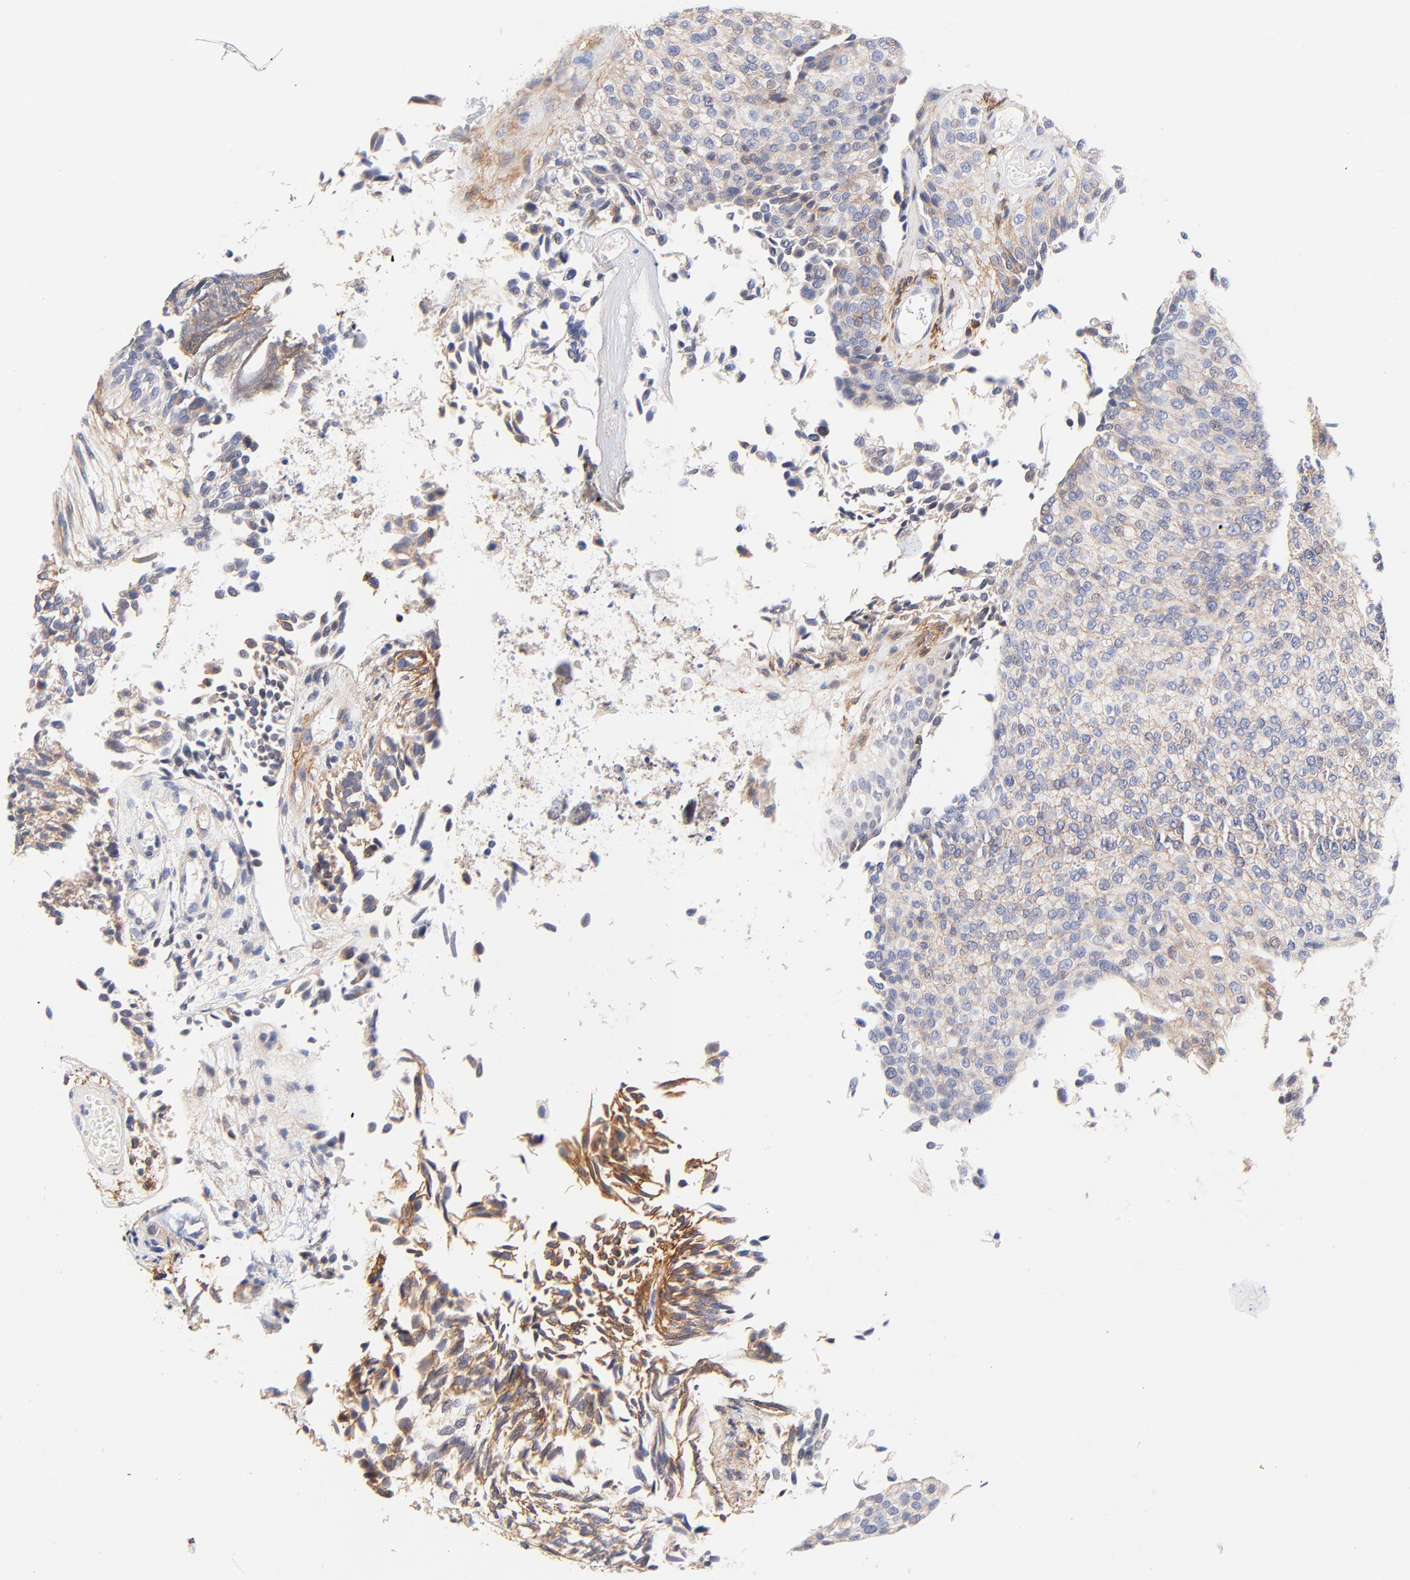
{"staining": {"intensity": "weak", "quantity": "25%-75%", "location": "cytoplasmic/membranous"}, "tissue": "urothelial cancer", "cell_type": "Tumor cells", "image_type": "cancer", "snomed": [{"axis": "morphology", "description": "Urothelial carcinoma, Low grade"}, {"axis": "topography", "description": "Urinary bladder"}], "caption": "Urothelial carcinoma (low-grade) stained with immunohistochemistry (IHC) demonstrates weak cytoplasmic/membranous expression in about 25%-75% of tumor cells.", "gene": "PTK7", "patient": {"sex": "male", "age": 84}}